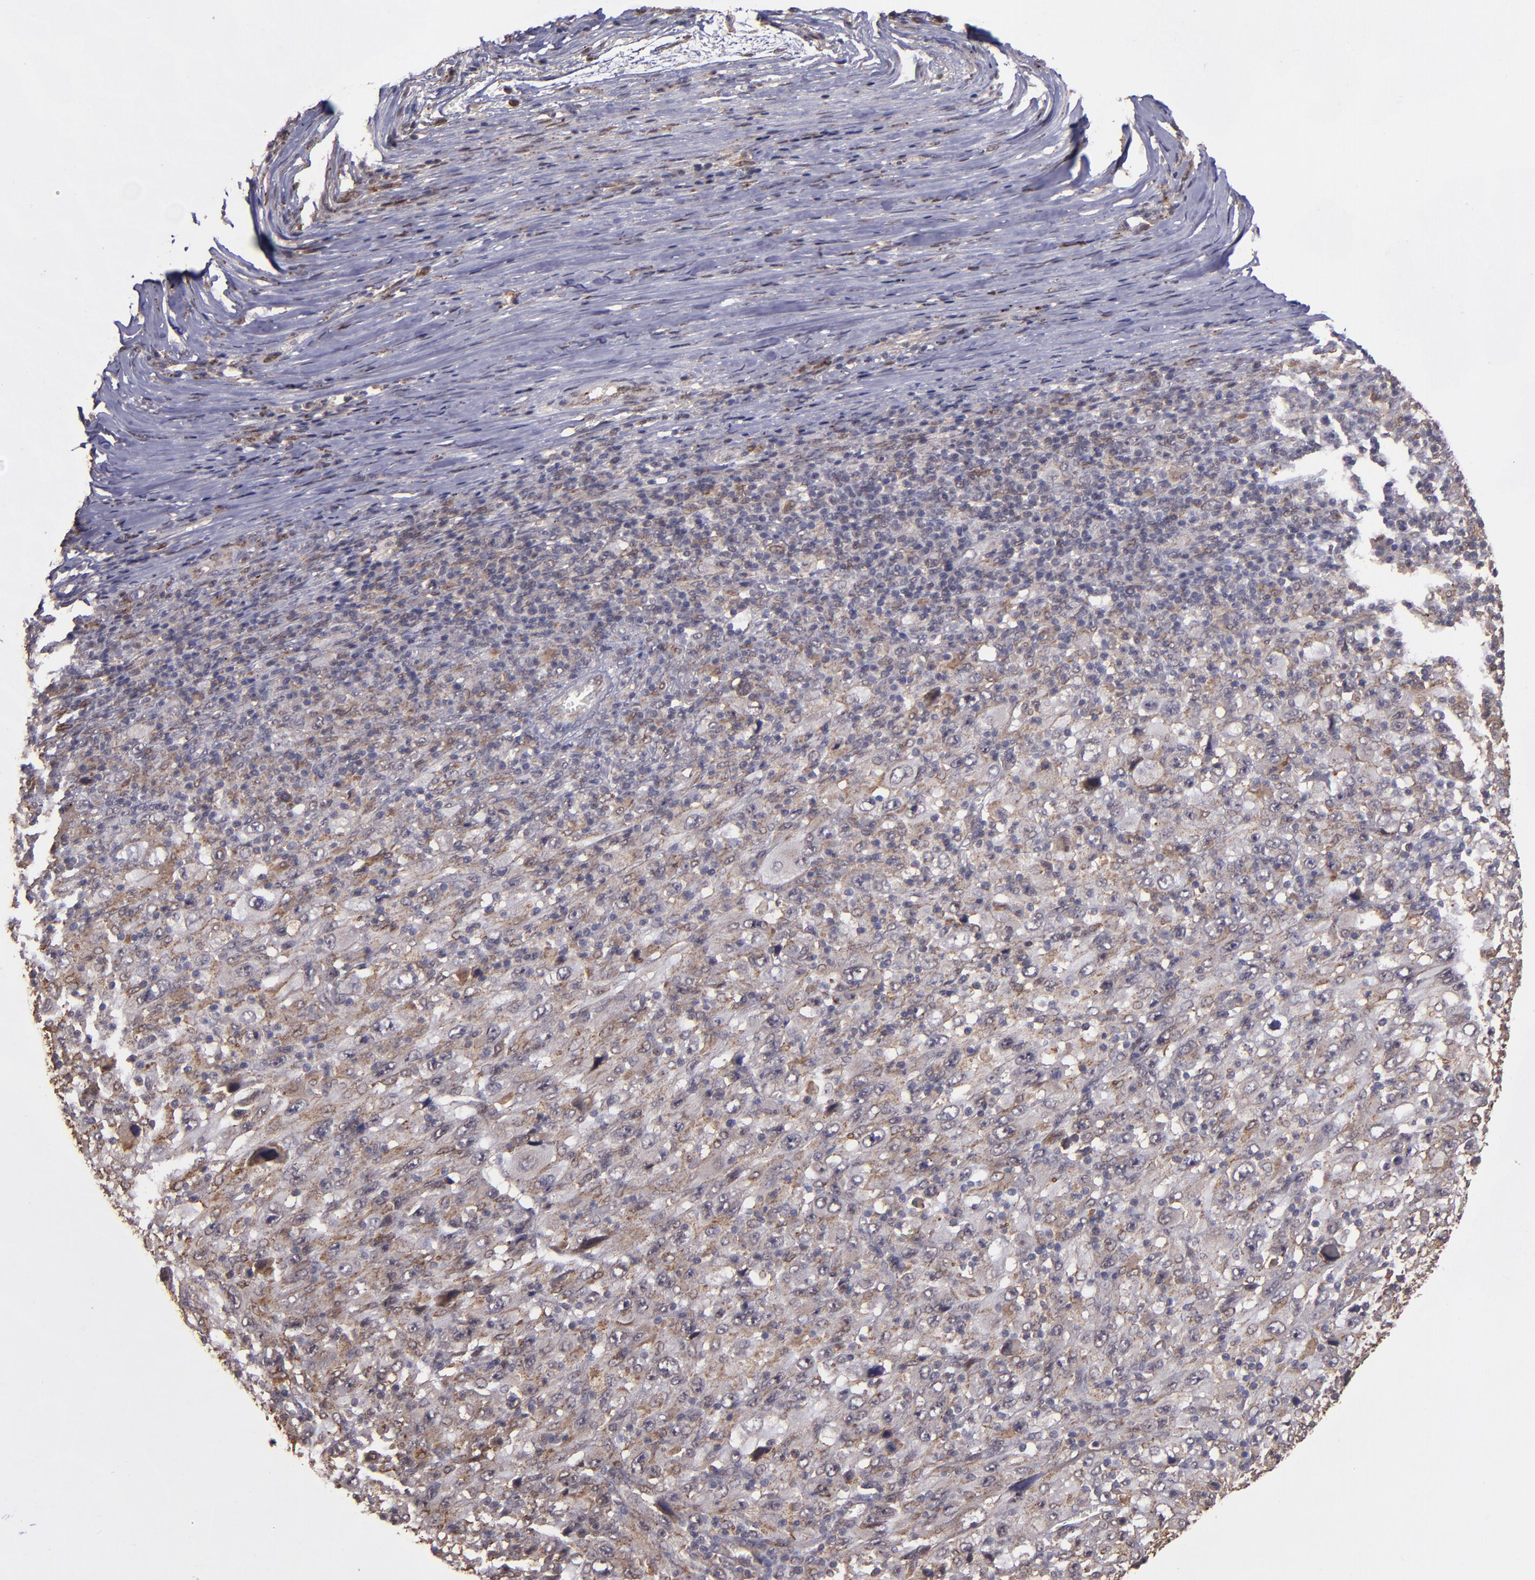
{"staining": {"intensity": "moderate", "quantity": "25%-75%", "location": "cytoplasmic/membranous"}, "tissue": "melanoma", "cell_type": "Tumor cells", "image_type": "cancer", "snomed": [{"axis": "morphology", "description": "Malignant melanoma, Metastatic site"}, {"axis": "topography", "description": "Skin"}], "caption": "DAB (3,3'-diaminobenzidine) immunohistochemical staining of melanoma reveals moderate cytoplasmic/membranous protein positivity in approximately 25%-75% of tumor cells.", "gene": "SIPA1L1", "patient": {"sex": "female", "age": 56}}